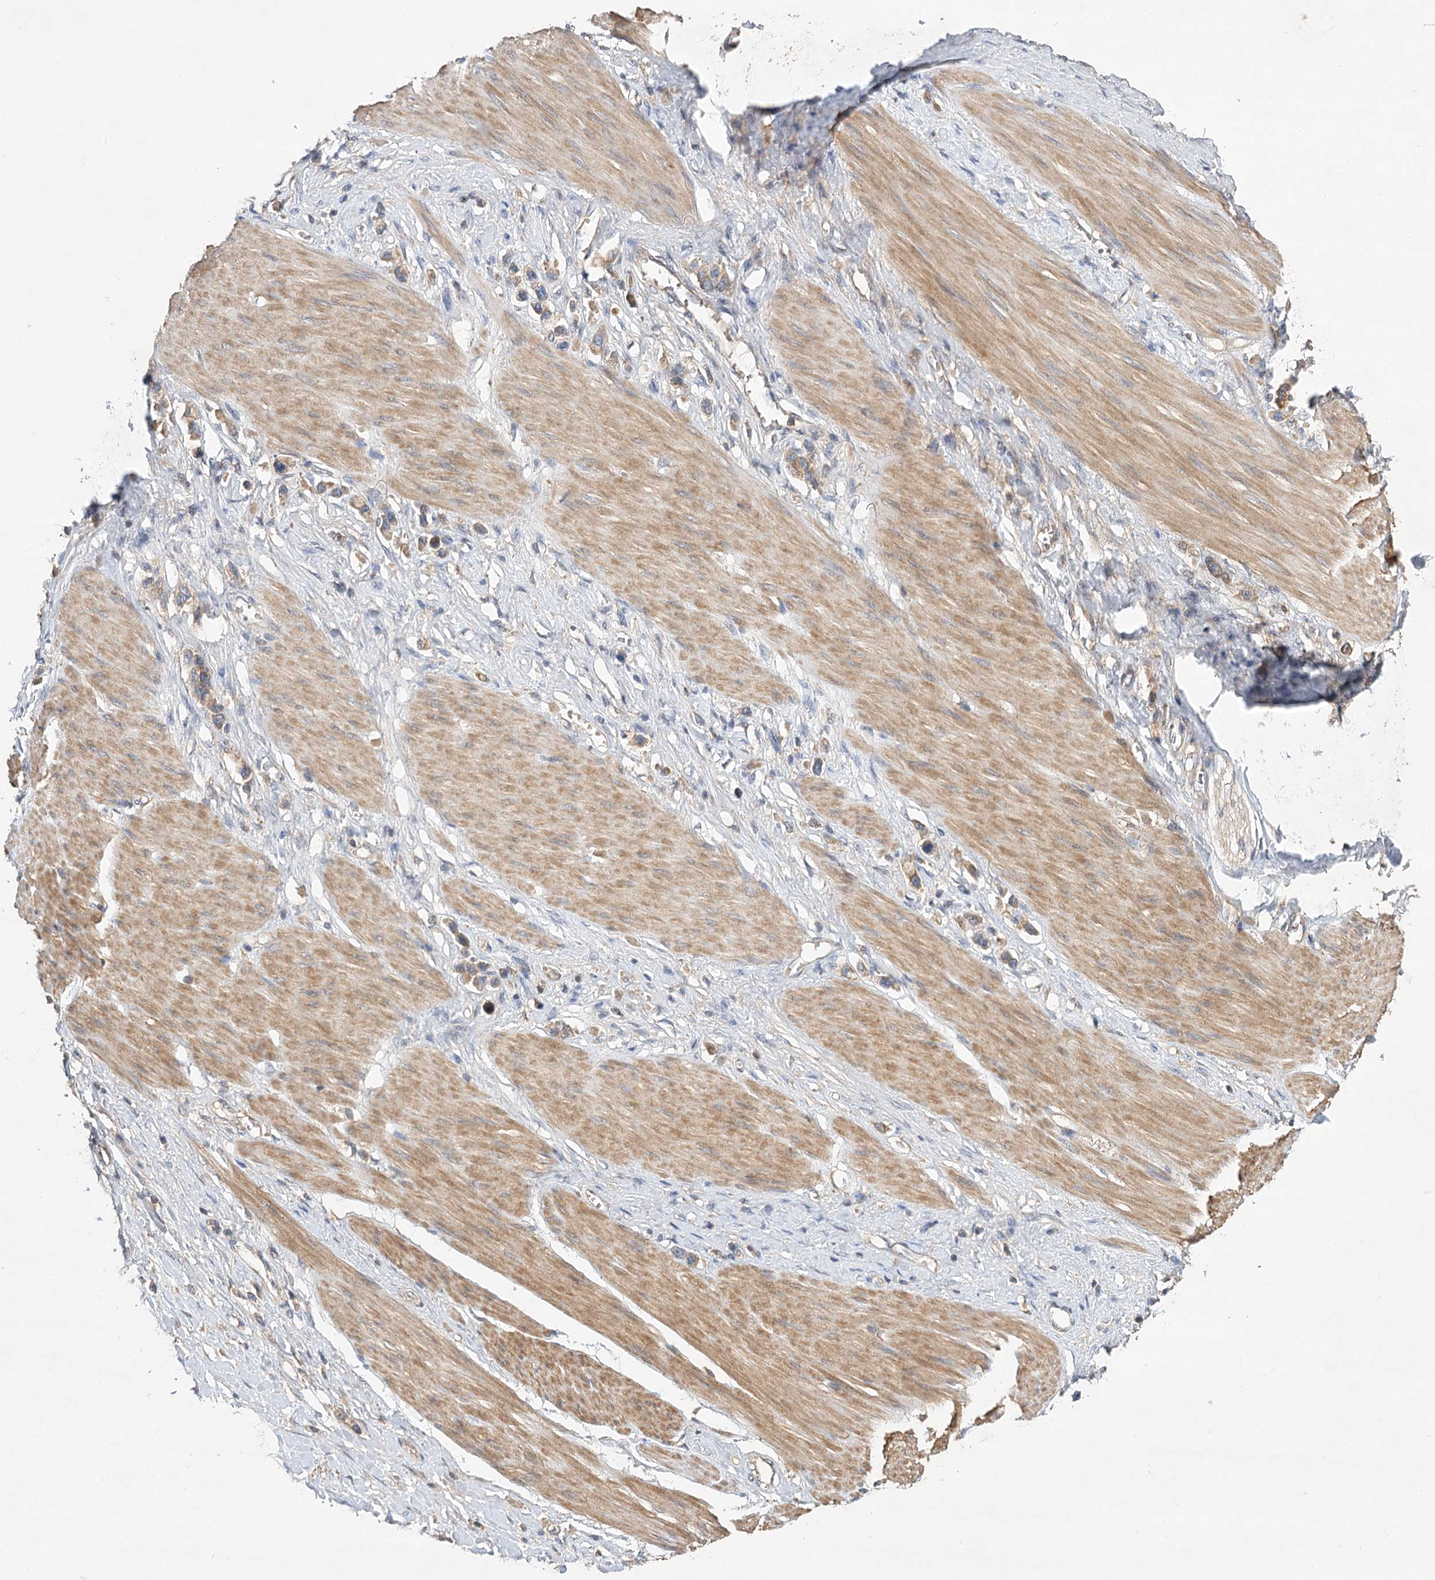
{"staining": {"intensity": "weak", "quantity": ">75%", "location": "cytoplasmic/membranous"}, "tissue": "stomach cancer", "cell_type": "Tumor cells", "image_type": "cancer", "snomed": [{"axis": "morphology", "description": "Adenocarcinoma, NOS"}, {"axis": "topography", "description": "Stomach"}], "caption": "IHC micrograph of adenocarcinoma (stomach) stained for a protein (brown), which reveals low levels of weak cytoplasmic/membranous expression in approximately >75% of tumor cells.", "gene": "LSS", "patient": {"sex": "female", "age": 65}}